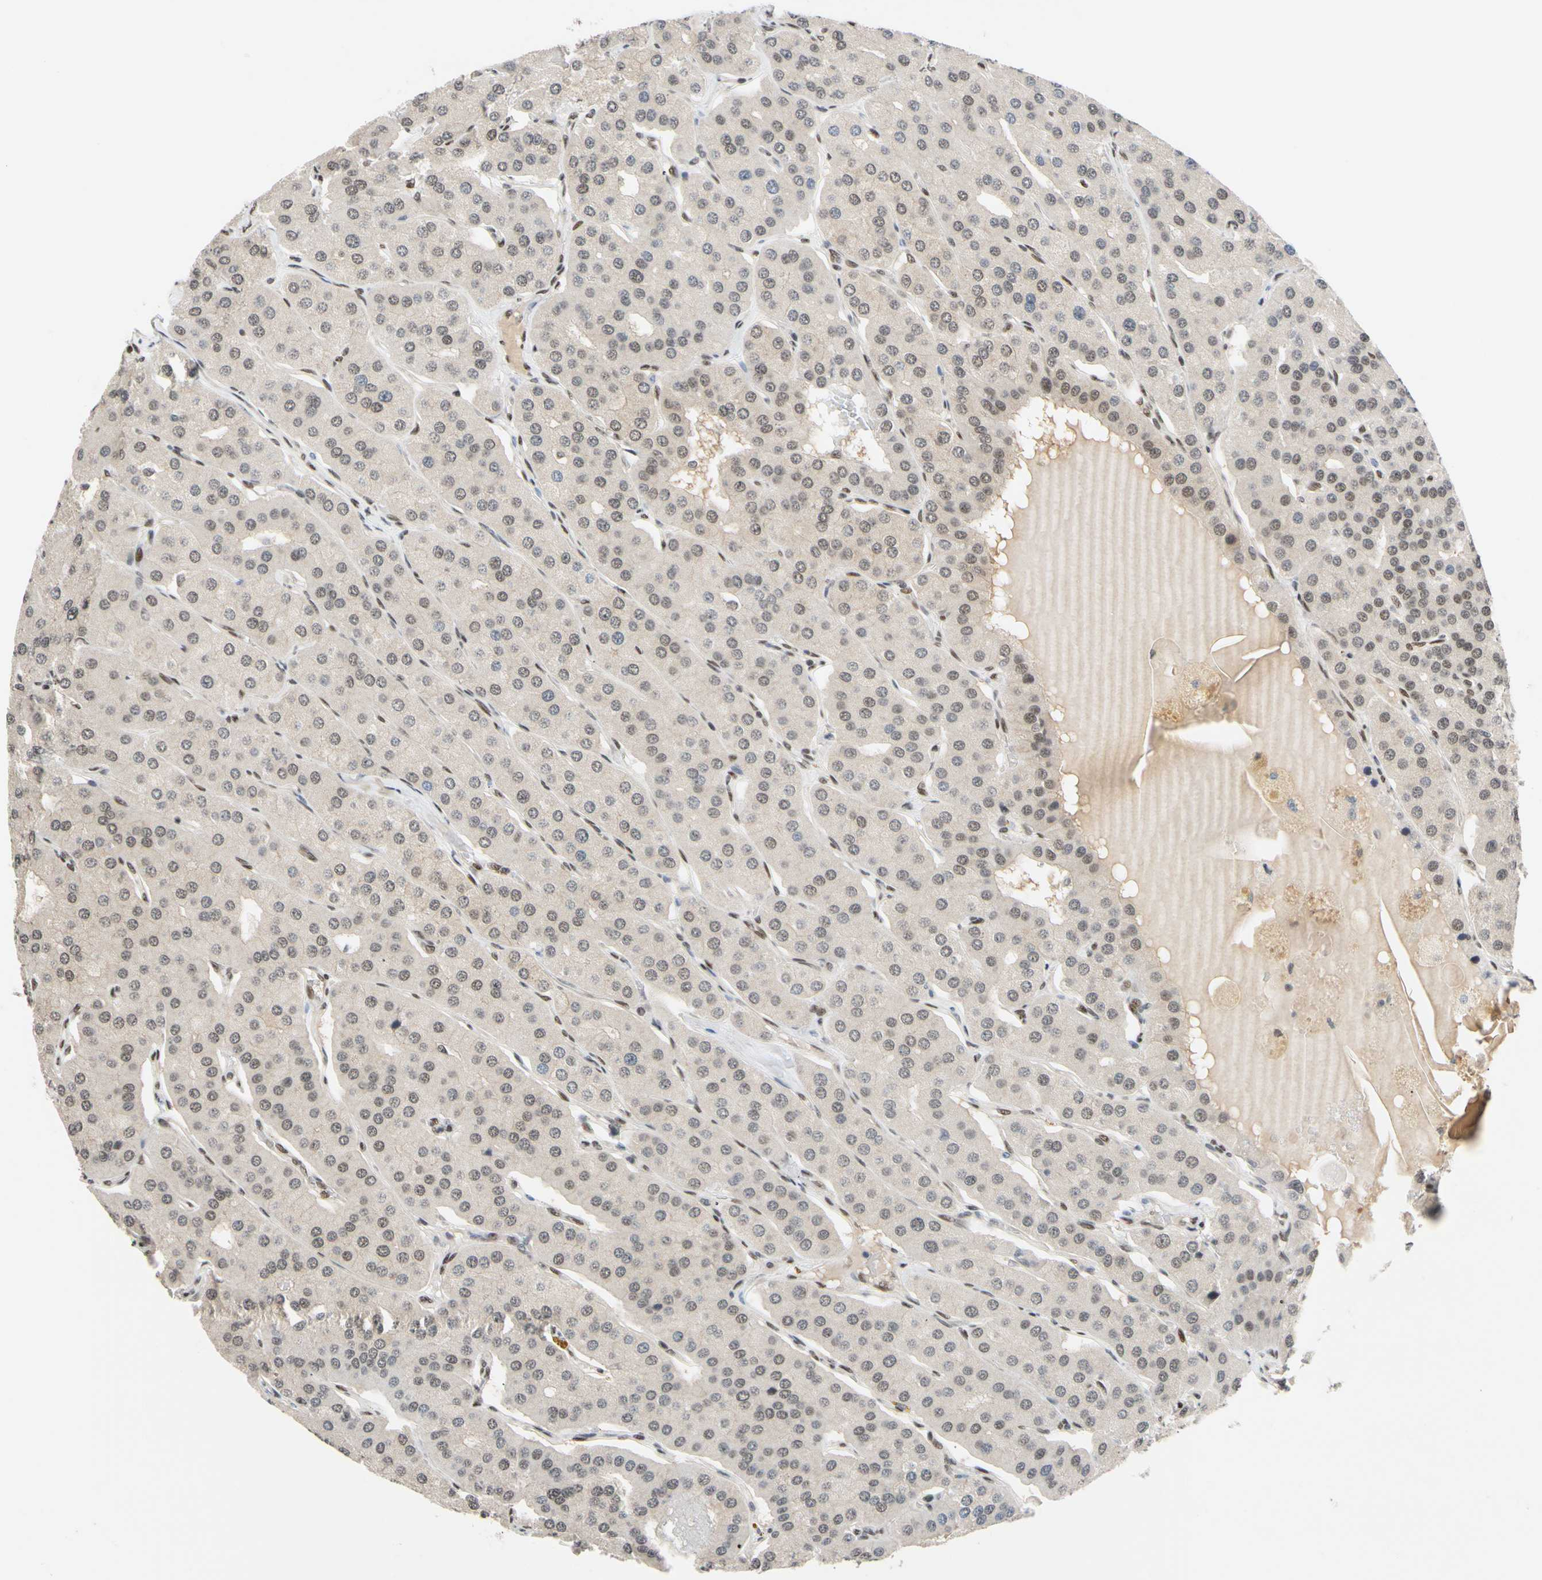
{"staining": {"intensity": "moderate", "quantity": ">75%", "location": "nuclear"}, "tissue": "parathyroid gland", "cell_type": "Glandular cells", "image_type": "normal", "snomed": [{"axis": "morphology", "description": "Normal tissue, NOS"}, {"axis": "morphology", "description": "Adenoma, NOS"}, {"axis": "topography", "description": "Parathyroid gland"}], "caption": "Protein expression analysis of normal parathyroid gland displays moderate nuclear positivity in approximately >75% of glandular cells. (Stains: DAB in brown, nuclei in blue, Microscopy: brightfield microscopy at high magnification).", "gene": "TAF4", "patient": {"sex": "female", "age": 86}}